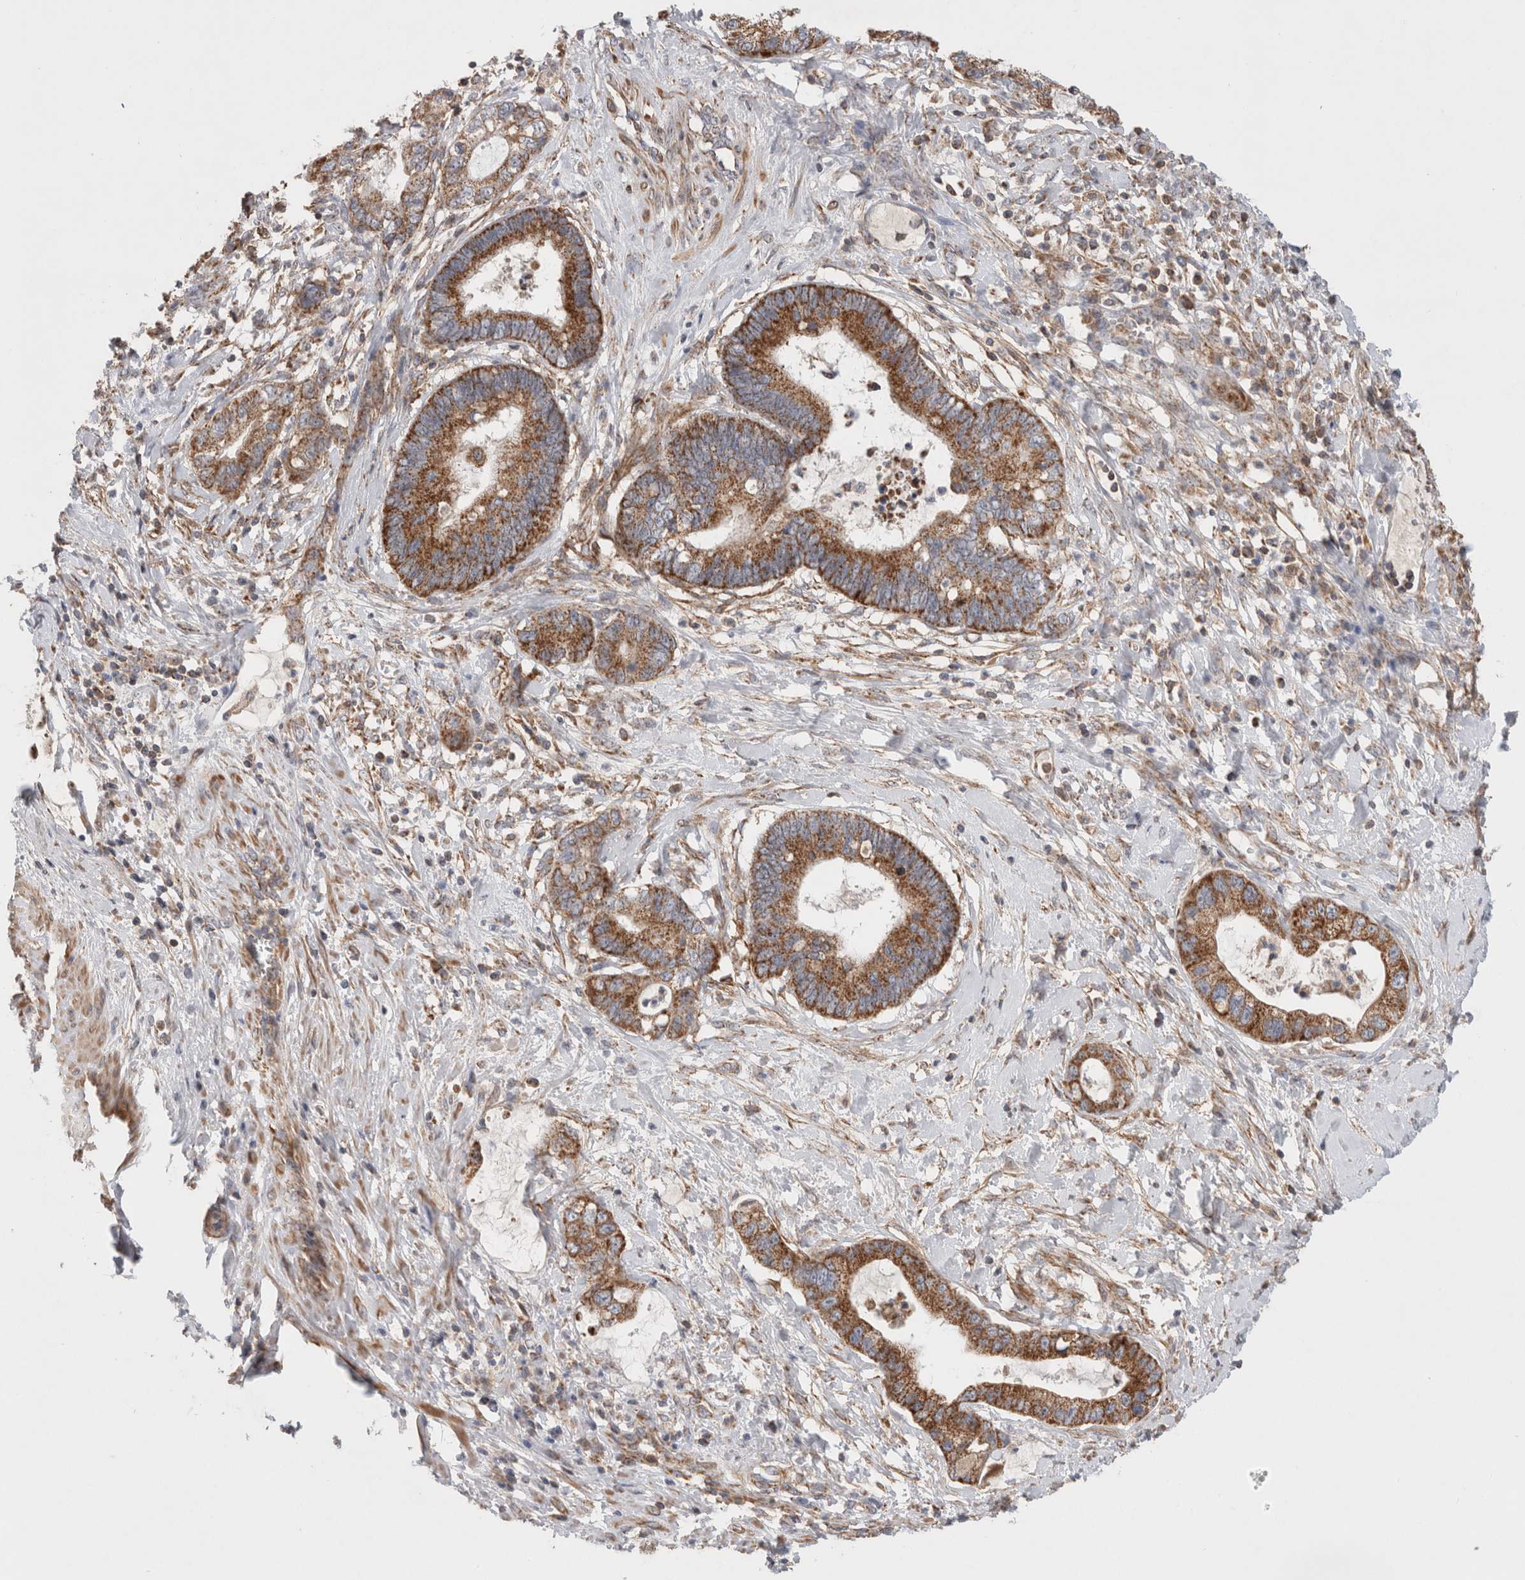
{"staining": {"intensity": "moderate", "quantity": ">75%", "location": "cytoplasmic/membranous"}, "tissue": "cervical cancer", "cell_type": "Tumor cells", "image_type": "cancer", "snomed": [{"axis": "morphology", "description": "Adenocarcinoma, NOS"}, {"axis": "topography", "description": "Cervix"}], "caption": "IHC staining of cervical adenocarcinoma, which exhibits medium levels of moderate cytoplasmic/membranous staining in about >75% of tumor cells indicating moderate cytoplasmic/membranous protein positivity. The staining was performed using DAB (3,3'-diaminobenzidine) (brown) for protein detection and nuclei were counterstained in hematoxylin (blue).", "gene": "MRPS28", "patient": {"sex": "female", "age": 44}}